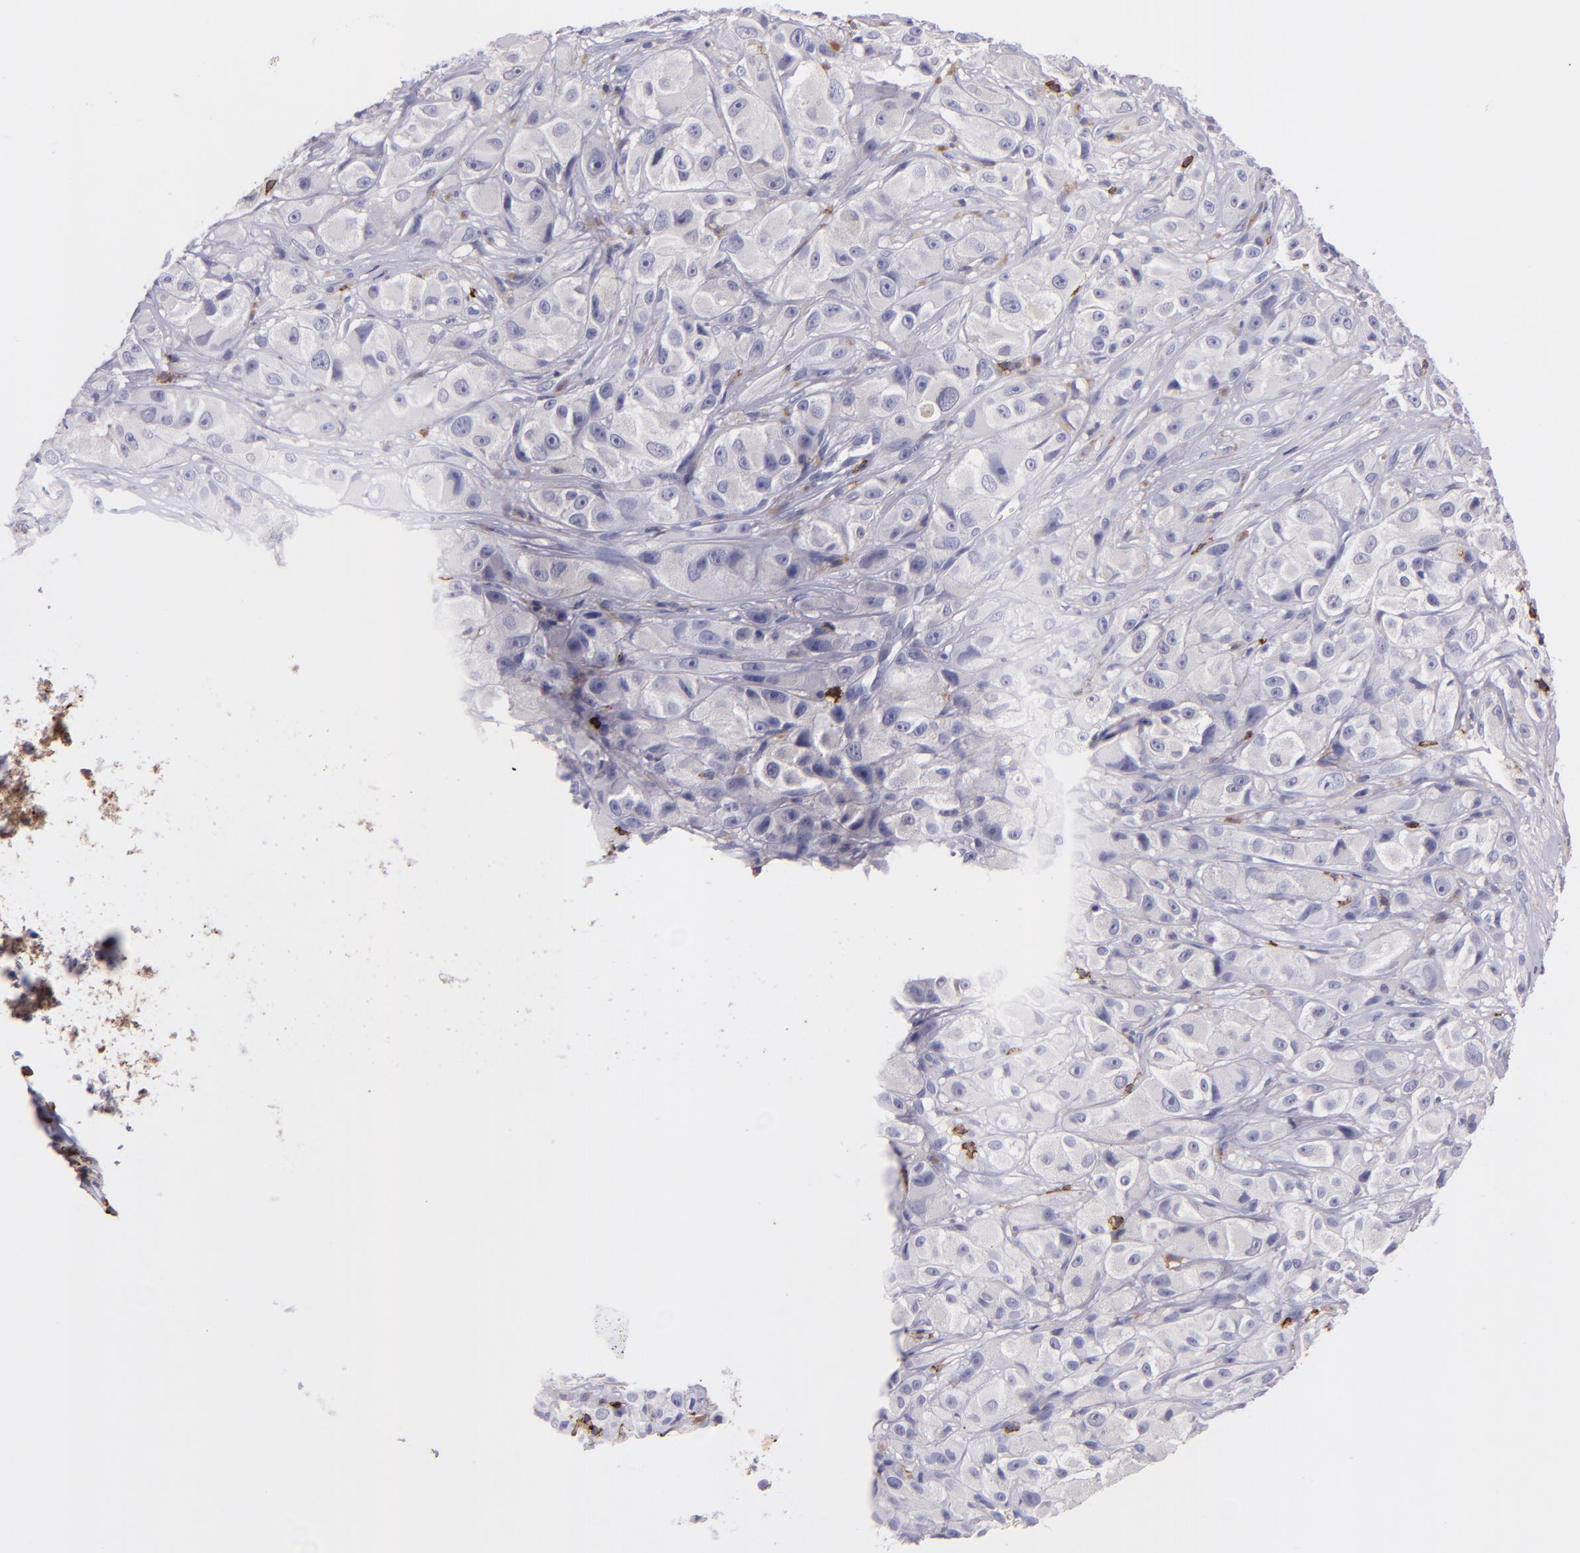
{"staining": {"intensity": "negative", "quantity": "none", "location": "none"}, "tissue": "melanoma", "cell_type": "Tumor cells", "image_type": "cancer", "snomed": [{"axis": "morphology", "description": "Malignant melanoma, NOS"}, {"axis": "topography", "description": "Skin"}], "caption": "This image is of melanoma stained with immunohistochemistry to label a protein in brown with the nuclei are counter-stained blue. There is no staining in tumor cells.", "gene": "SPN", "patient": {"sex": "male", "age": 56}}